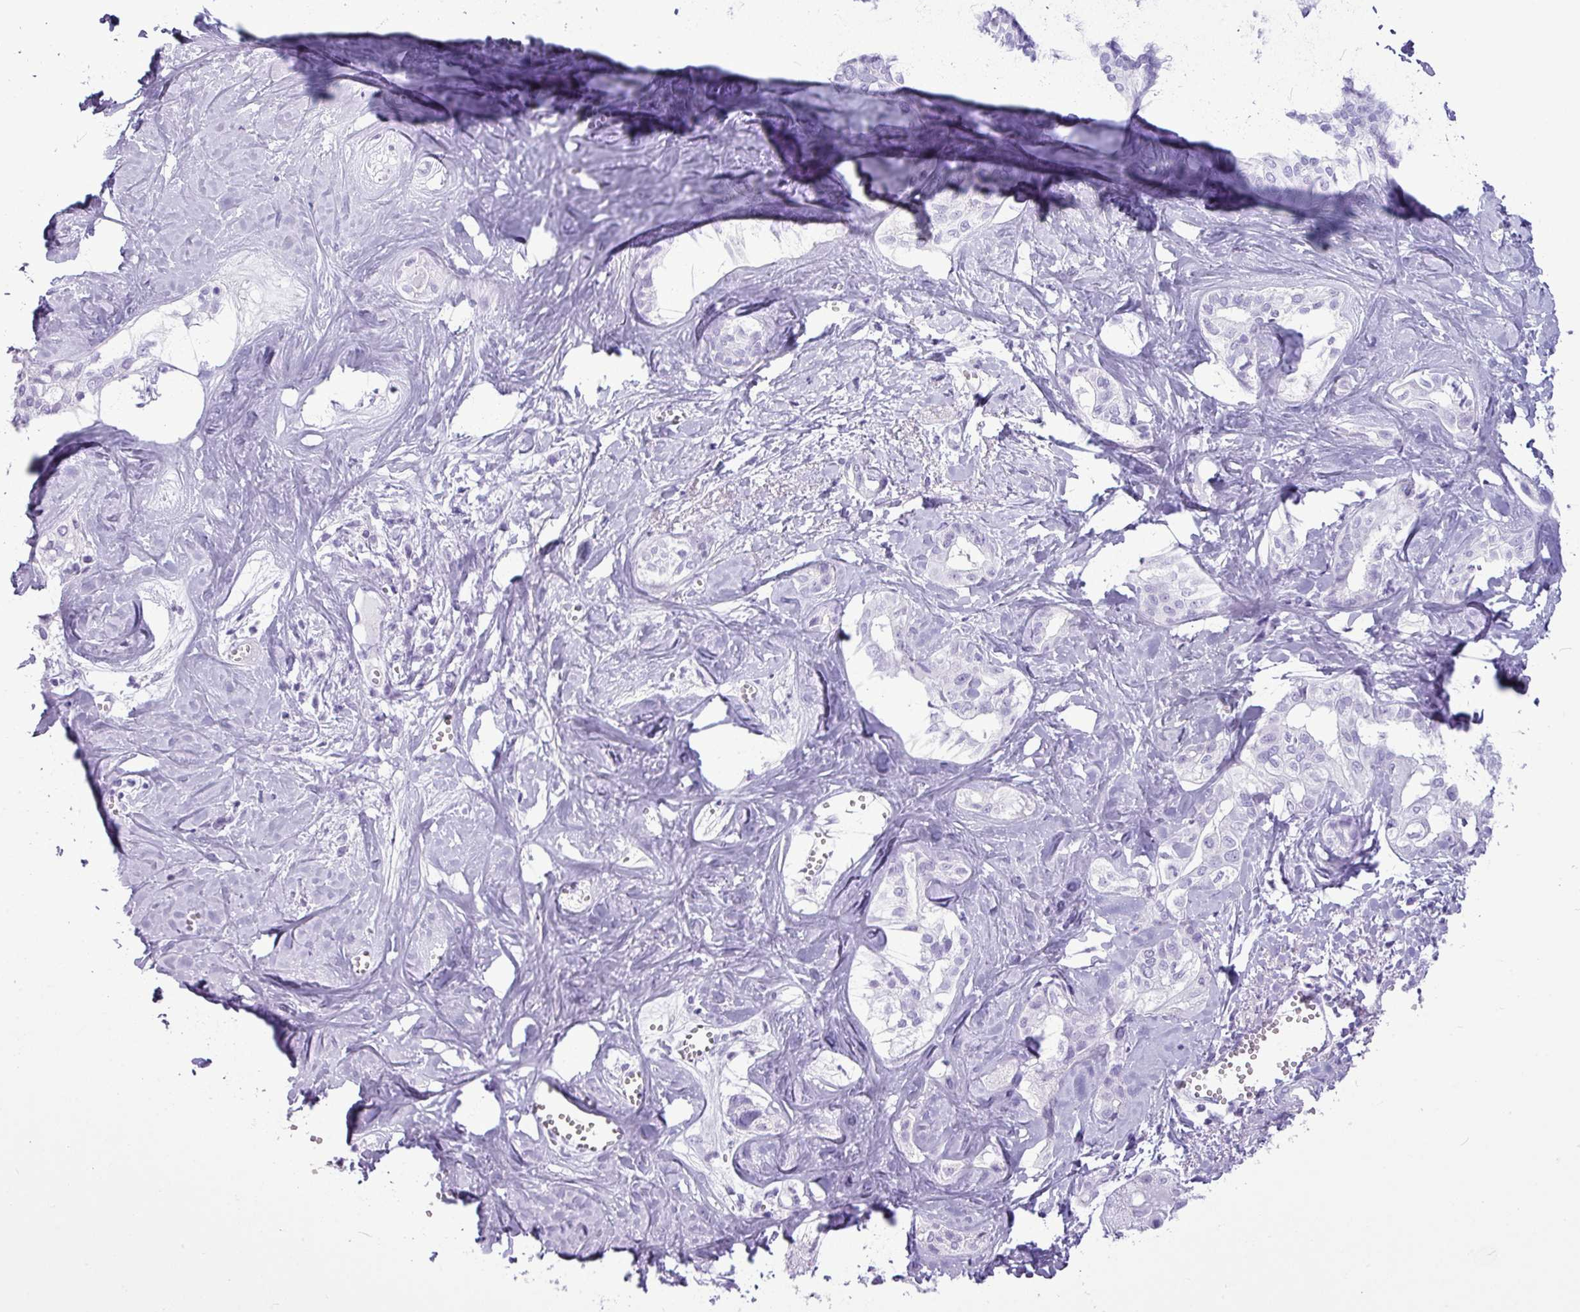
{"staining": {"intensity": "negative", "quantity": "none", "location": "none"}, "tissue": "liver cancer", "cell_type": "Tumor cells", "image_type": "cancer", "snomed": [{"axis": "morphology", "description": "Cholangiocarcinoma"}, {"axis": "topography", "description": "Liver"}], "caption": "There is no significant positivity in tumor cells of liver cancer.", "gene": "AMY1B", "patient": {"sex": "female", "age": 77}}